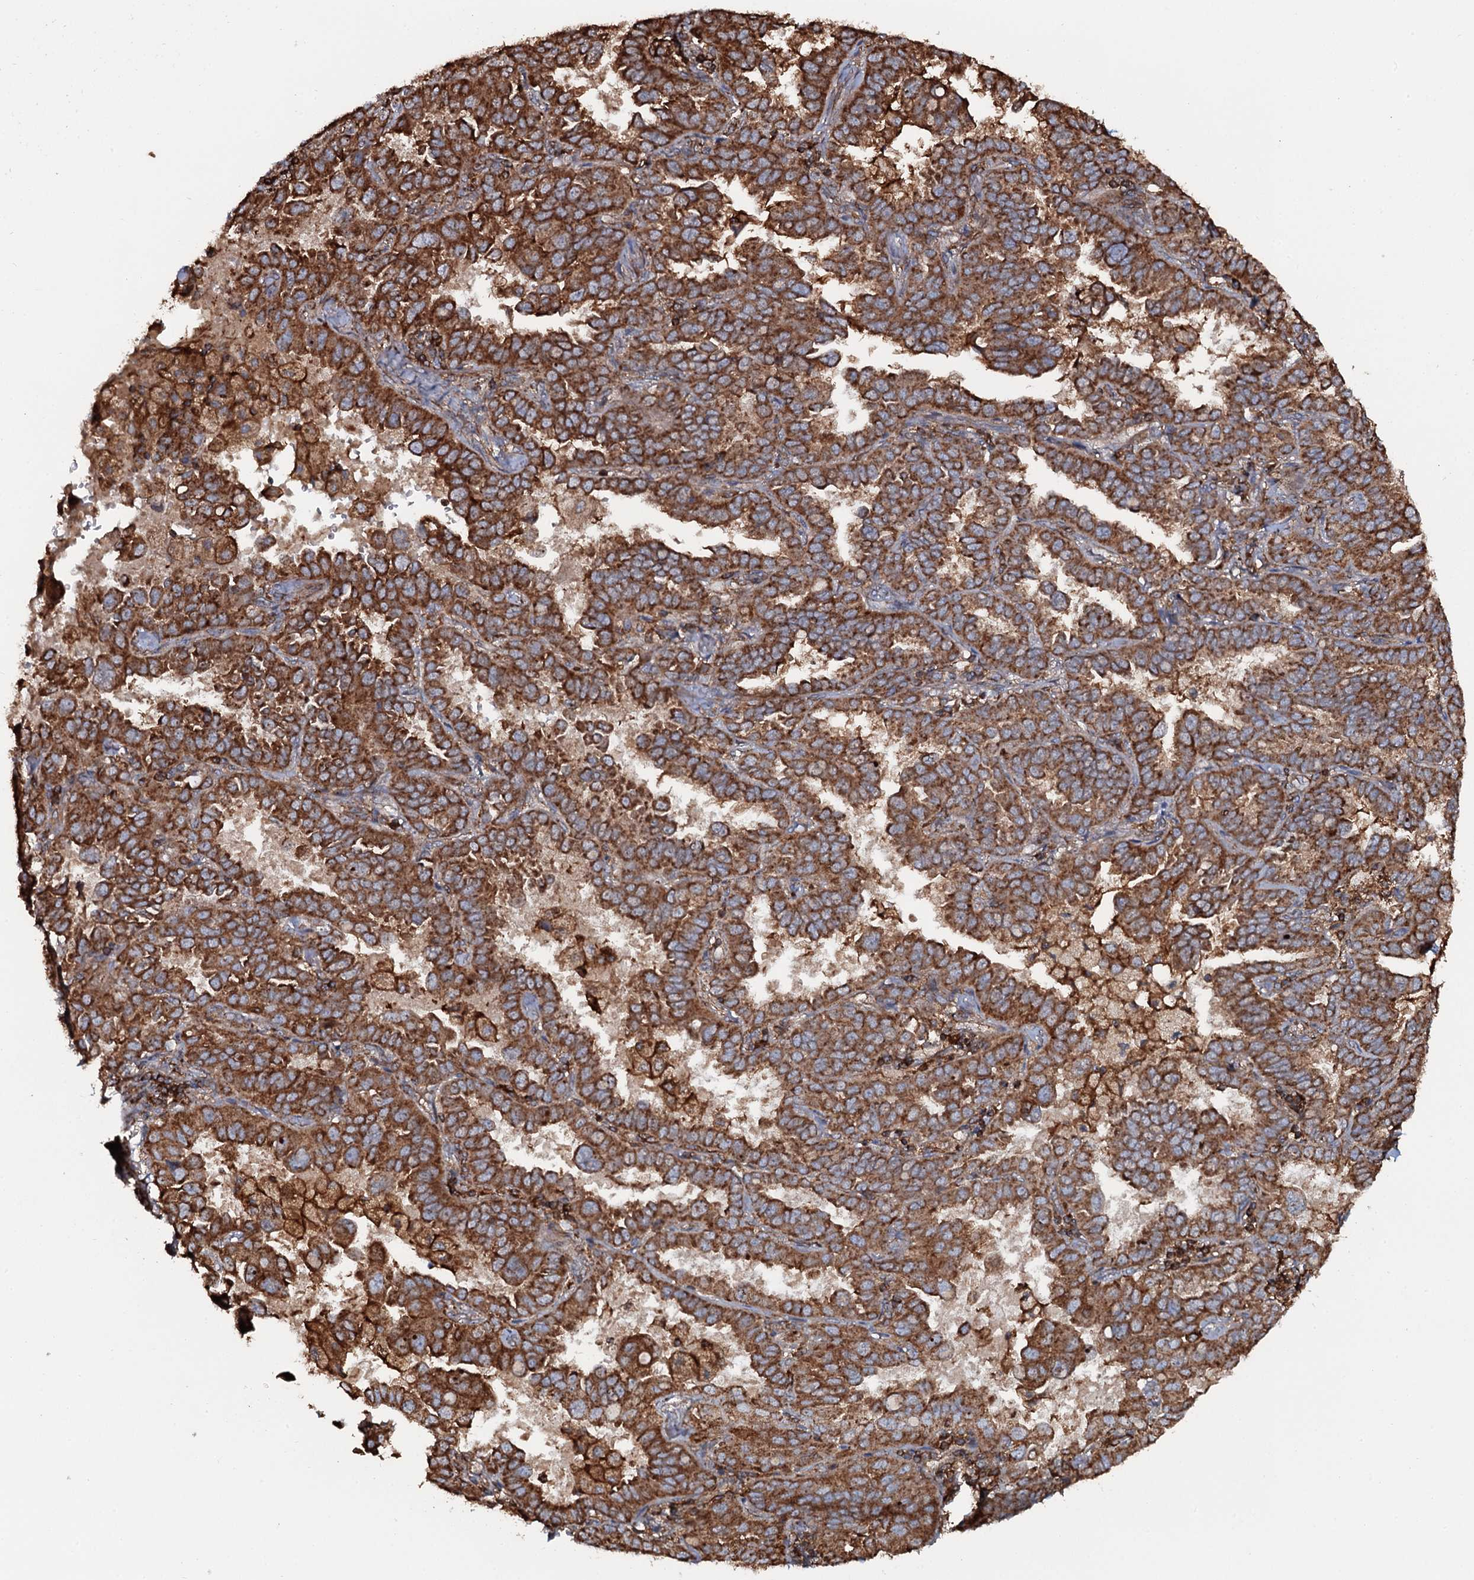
{"staining": {"intensity": "strong", "quantity": ">75%", "location": "cytoplasmic/membranous"}, "tissue": "lung cancer", "cell_type": "Tumor cells", "image_type": "cancer", "snomed": [{"axis": "morphology", "description": "Adenocarcinoma, NOS"}, {"axis": "topography", "description": "Lung"}], "caption": "Protein analysis of lung cancer (adenocarcinoma) tissue shows strong cytoplasmic/membranous staining in approximately >75% of tumor cells.", "gene": "VWA8", "patient": {"sex": "male", "age": 64}}